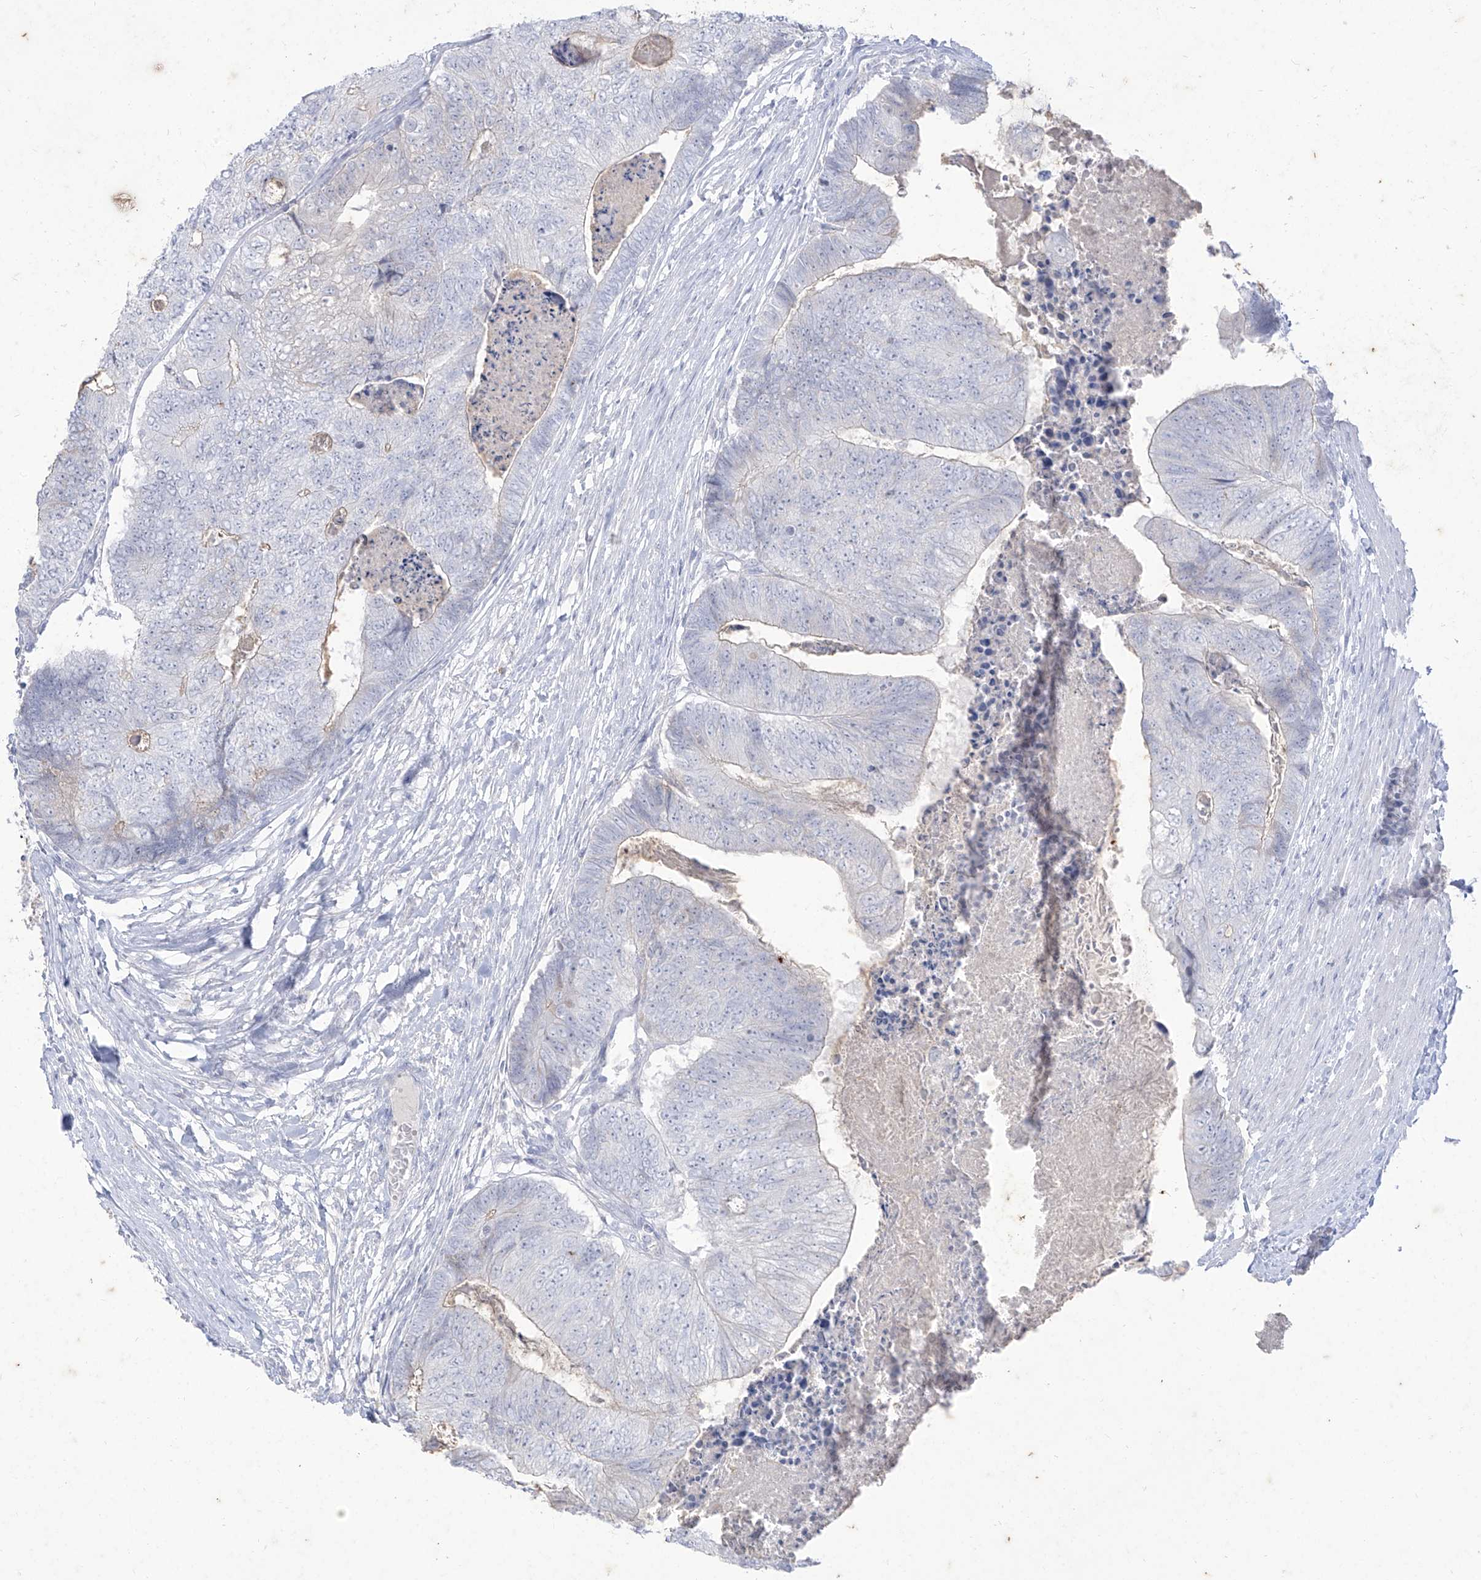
{"staining": {"intensity": "negative", "quantity": "none", "location": "none"}, "tissue": "colorectal cancer", "cell_type": "Tumor cells", "image_type": "cancer", "snomed": [{"axis": "morphology", "description": "Adenocarcinoma, NOS"}, {"axis": "topography", "description": "Colon"}], "caption": "Tumor cells show no significant expression in adenocarcinoma (colorectal).", "gene": "TGM4", "patient": {"sex": "female", "age": 67}}